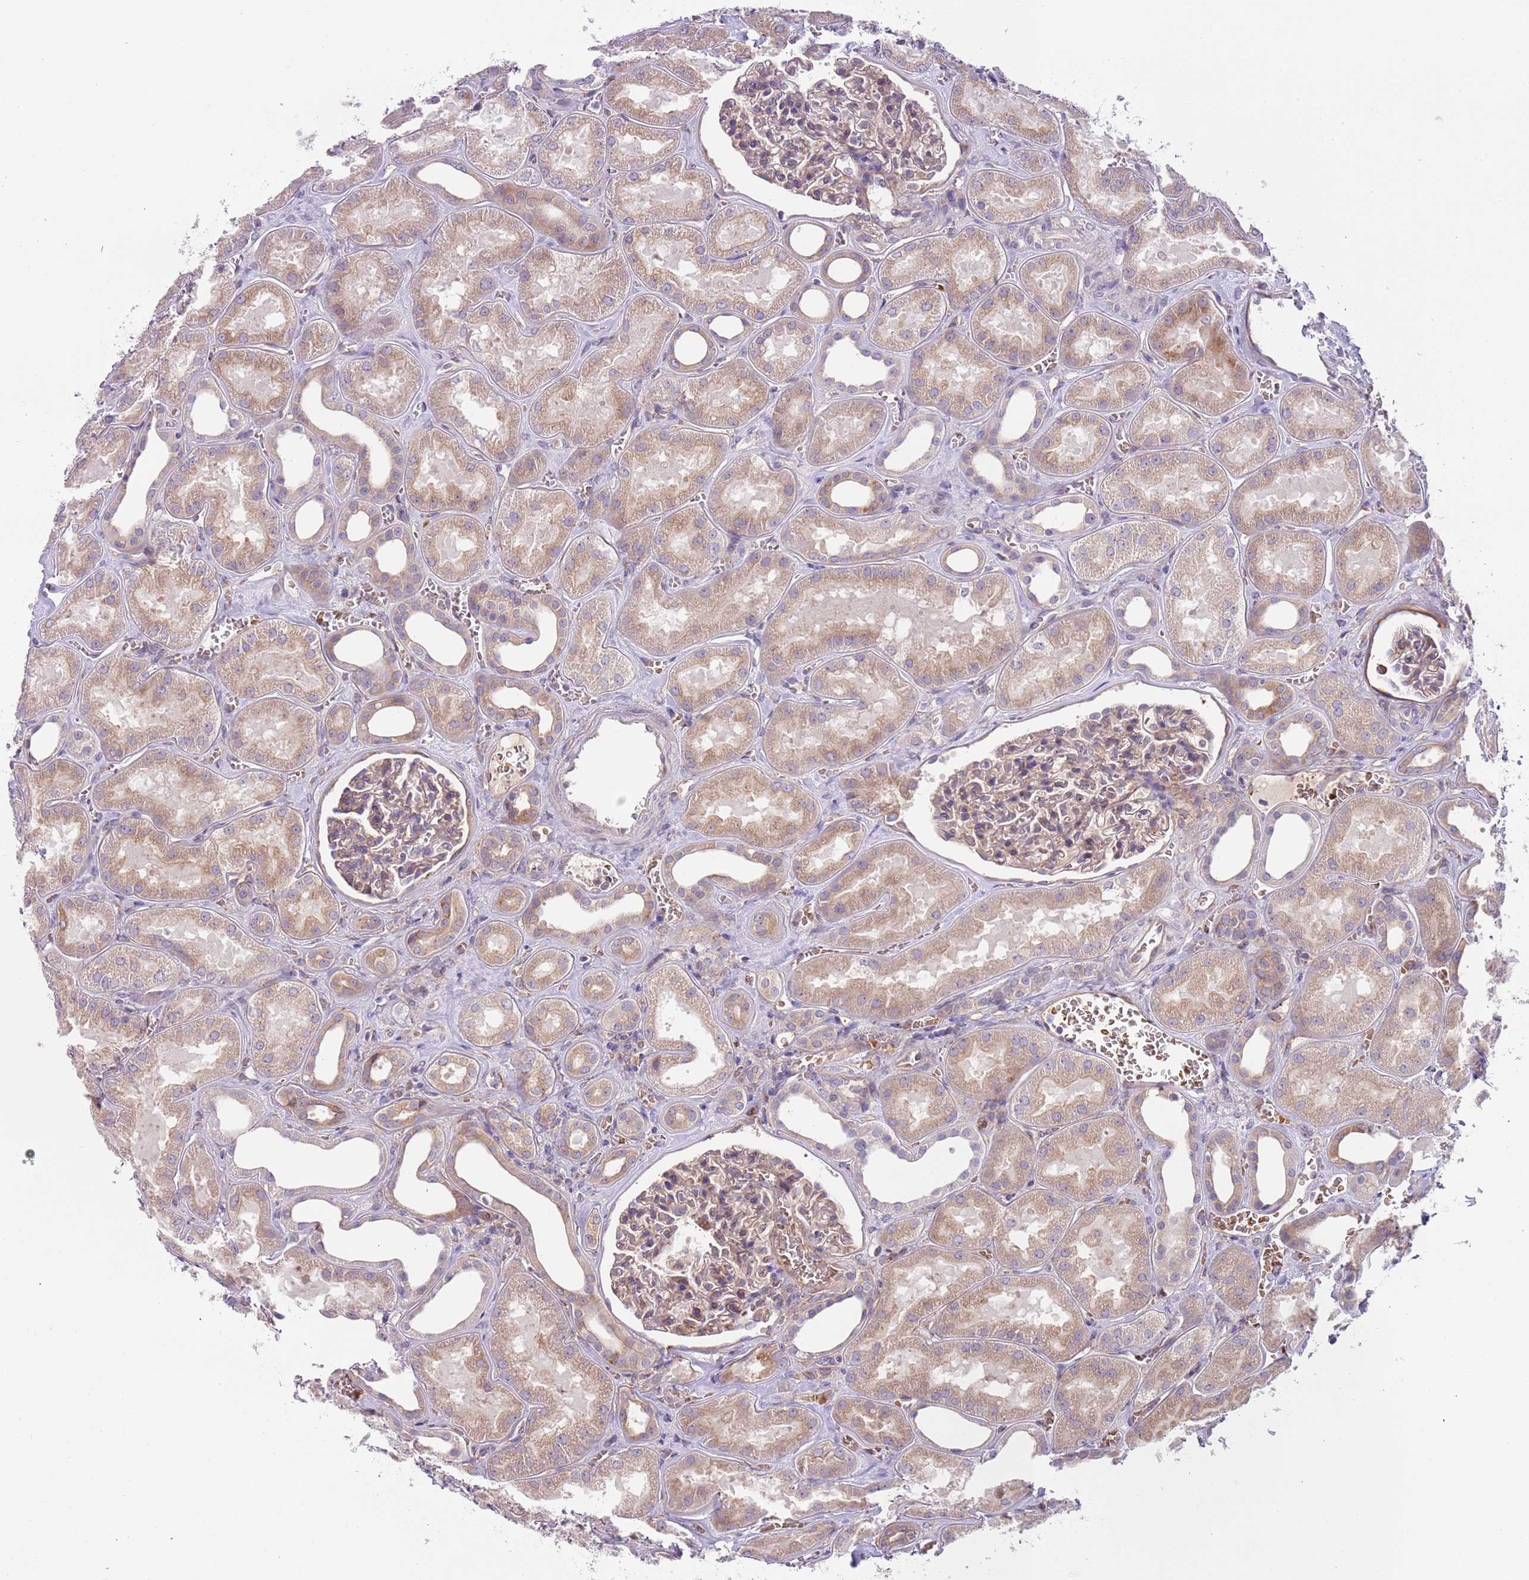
{"staining": {"intensity": "weak", "quantity": ">75%", "location": "cytoplasmic/membranous"}, "tissue": "kidney", "cell_type": "Cells in glomeruli", "image_type": "normal", "snomed": [{"axis": "morphology", "description": "Normal tissue, NOS"}, {"axis": "morphology", "description": "Adenocarcinoma, NOS"}, {"axis": "topography", "description": "Kidney"}], "caption": "Immunohistochemical staining of unremarkable human kidney shows weak cytoplasmic/membranous protein positivity in approximately >75% of cells in glomeruli.", "gene": "VWCE", "patient": {"sex": "female", "age": 68}}